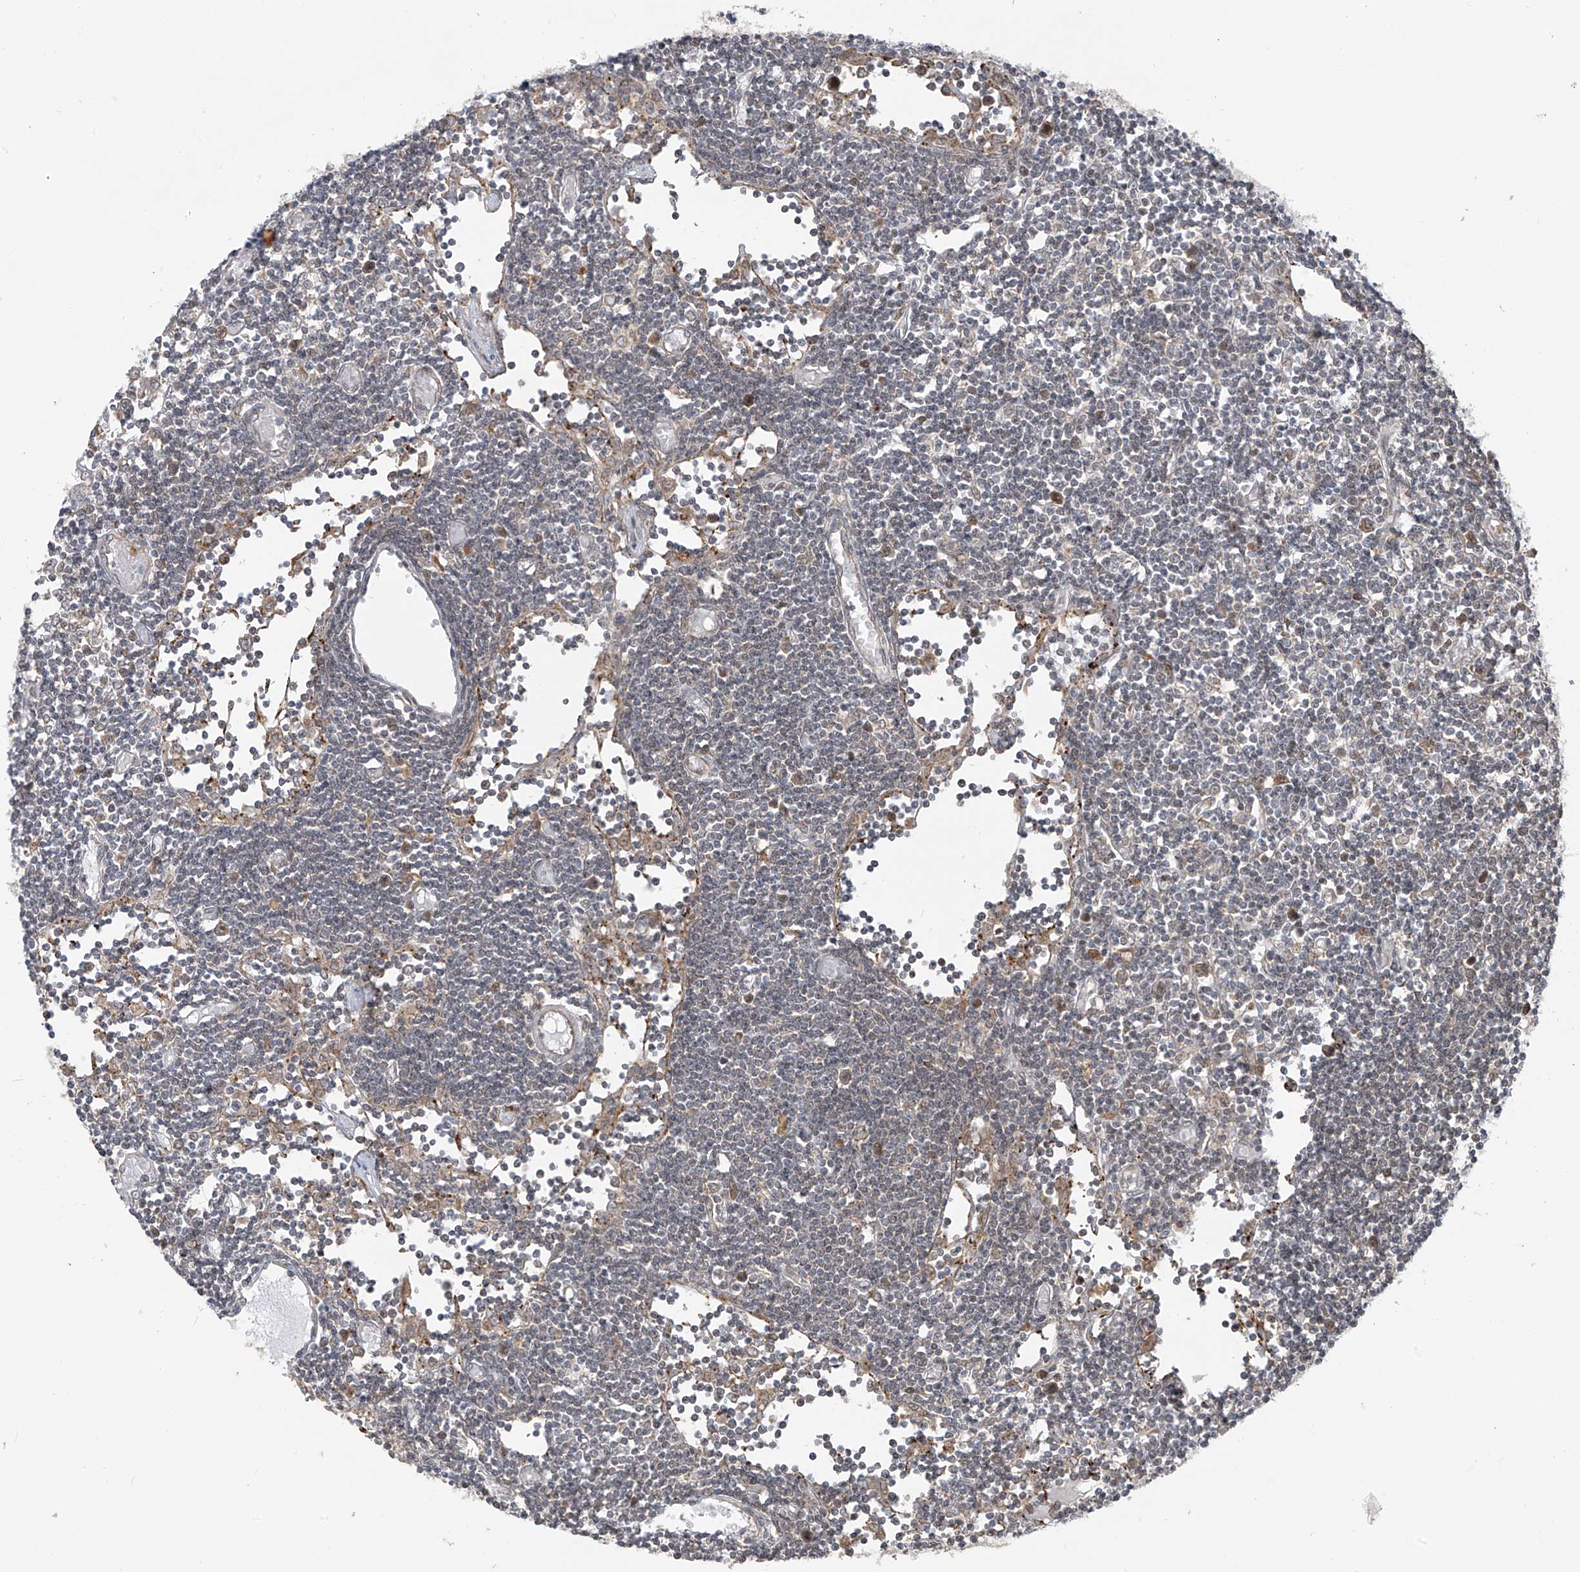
{"staining": {"intensity": "weak", "quantity": "<25%", "location": "cytoplasmic/membranous"}, "tissue": "lymph node", "cell_type": "Germinal center cells", "image_type": "normal", "snomed": [{"axis": "morphology", "description": "Normal tissue, NOS"}, {"axis": "topography", "description": "Lymph node"}], "caption": "Immunohistochemistry (IHC) photomicrograph of unremarkable lymph node stained for a protein (brown), which reveals no staining in germinal center cells.", "gene": "PDE11A", "patient": {"sex": "female", "age": 11}}